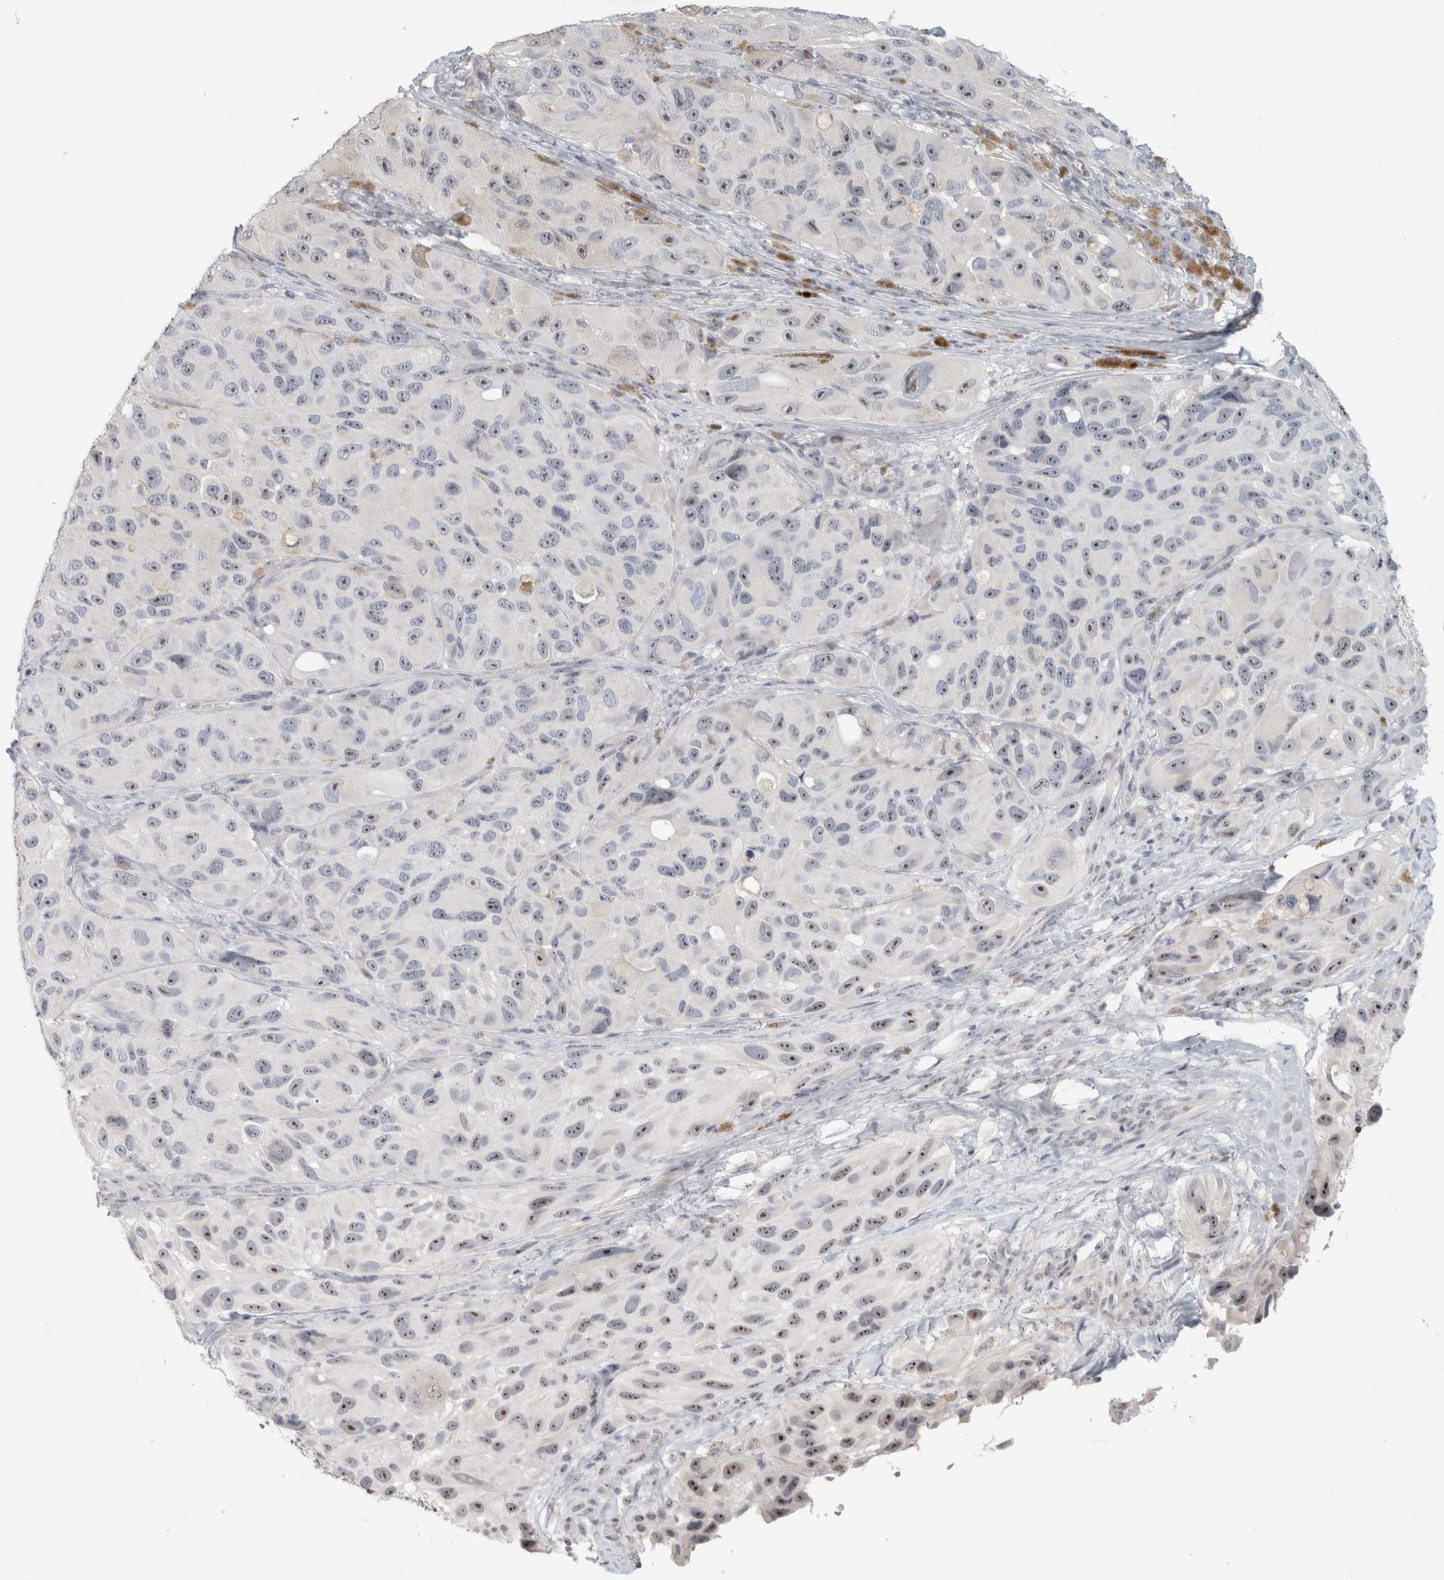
{"staining": {"intensity": "negative", "quantity": "none", "location": "none"}, "tissue": "melanoma", "cell_type": "Tumor cells", "image_type": "cancer", "snomed": [{"axis": "morphology", "description": "Malignant melanoma, NOS"}, {"axis": "topography", "description": "Skin"}], "caption": "Malignant melanoma was stained to show a protein in brown. There is no significant expression in tumor cells.", "gene": "FMR1NB", "patient": {"sex": "female", "age": 73}}